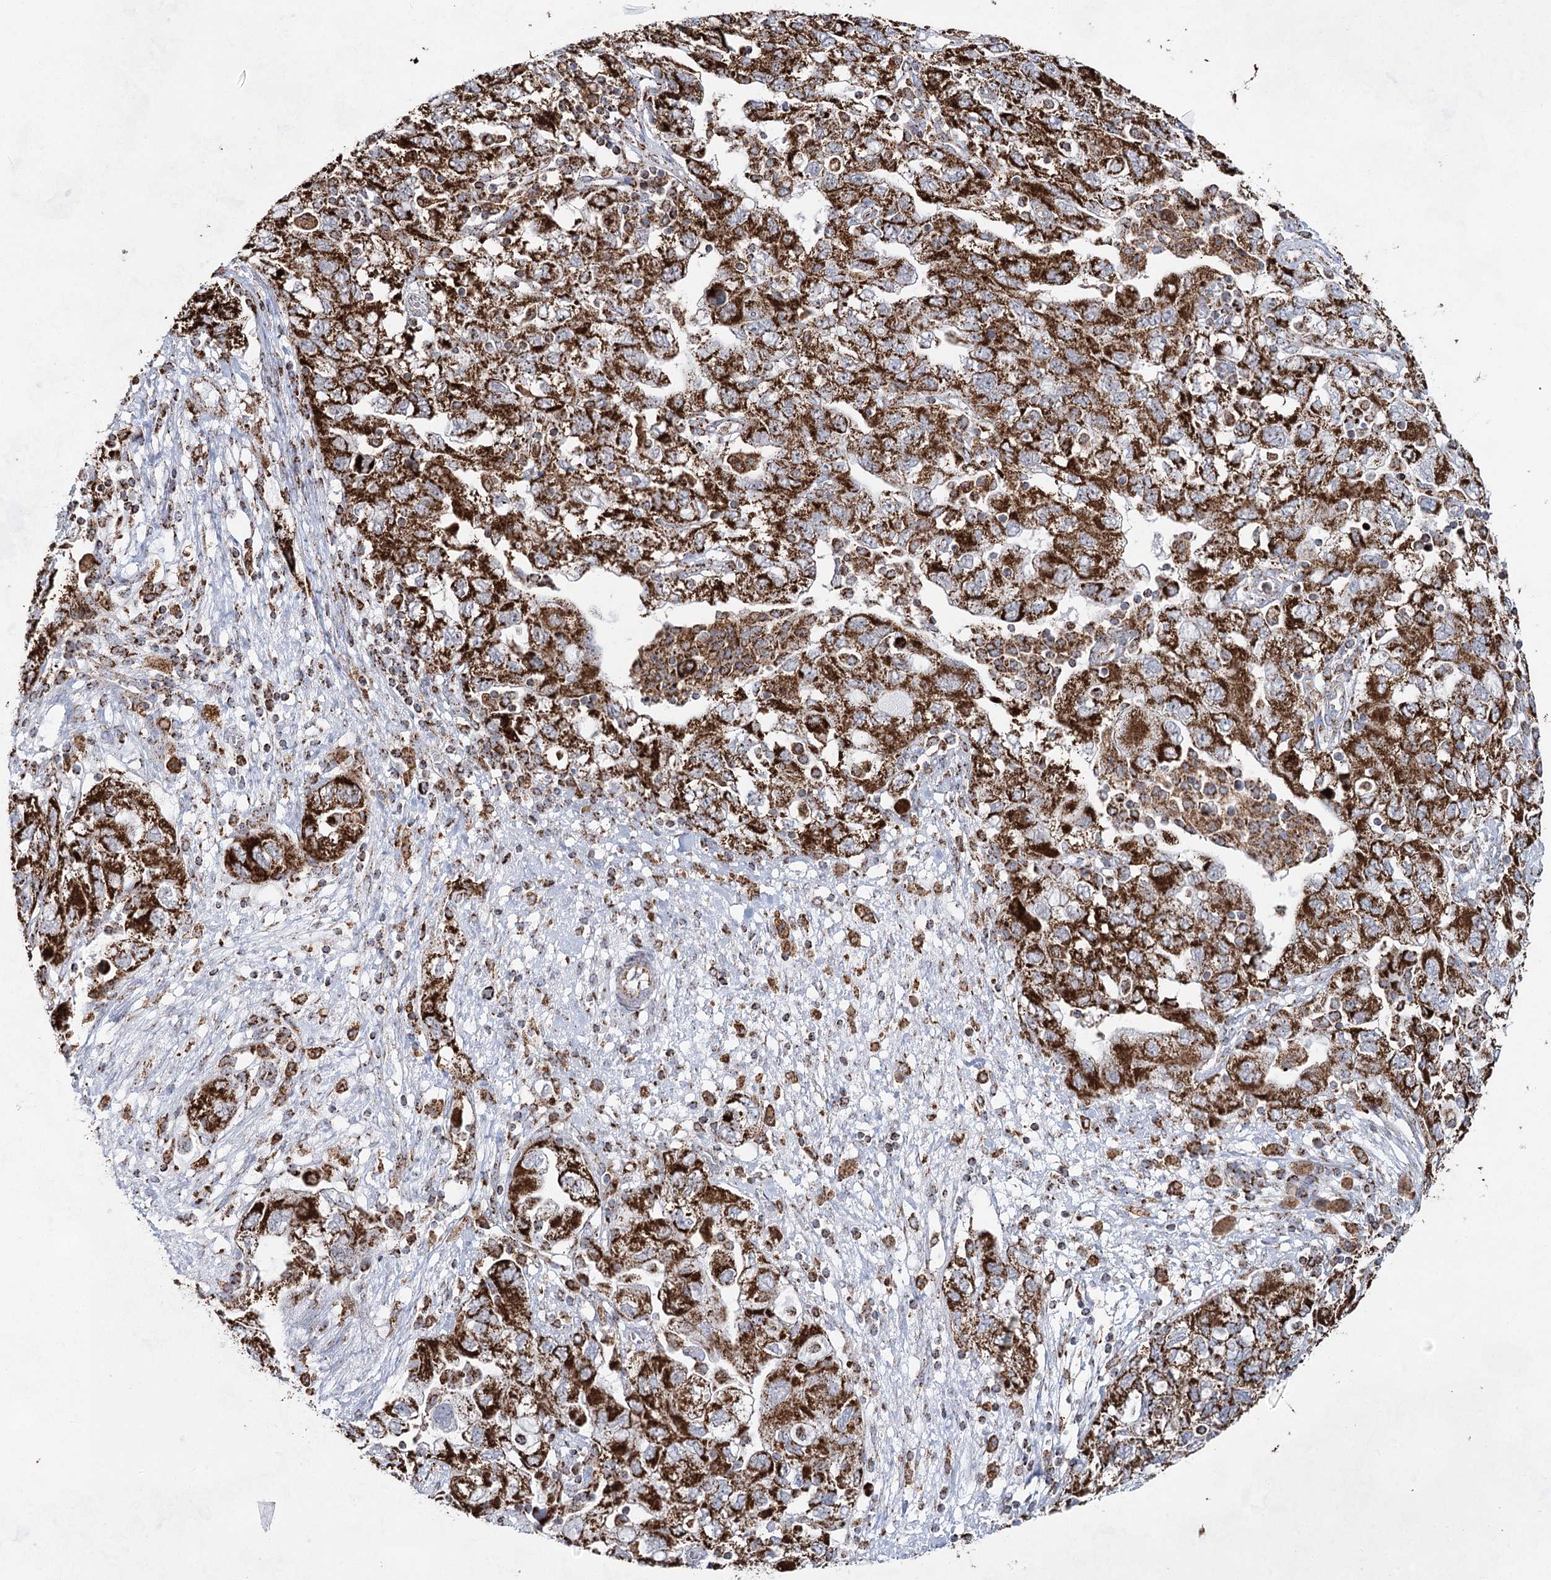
{"staining": {"intensity": "strong", "quantity": ">75%", "location": "cytoplasmic/membranous"}, "tissue": "ovarian cancer", "cell_type": "Tumor cells", "image_type": "cancer", "snomed": [{"axis": "morphology", "description": "Carcinoma, NOS"}, {"axis": "morphology", "description": "Cystadenocarcinoma, serous, NOS"}, {"axis": "topography", "description": "Ovary"}], "caption": "This photomicrograph shows immunohistochemistry (IHC) staining of ovarian cancer, with high strong cytoplasmic/membranous expression in approximately >75% of tumor cells.", "gene": "CWF19L1", "patient": {"sex": "female", "age": 69}}